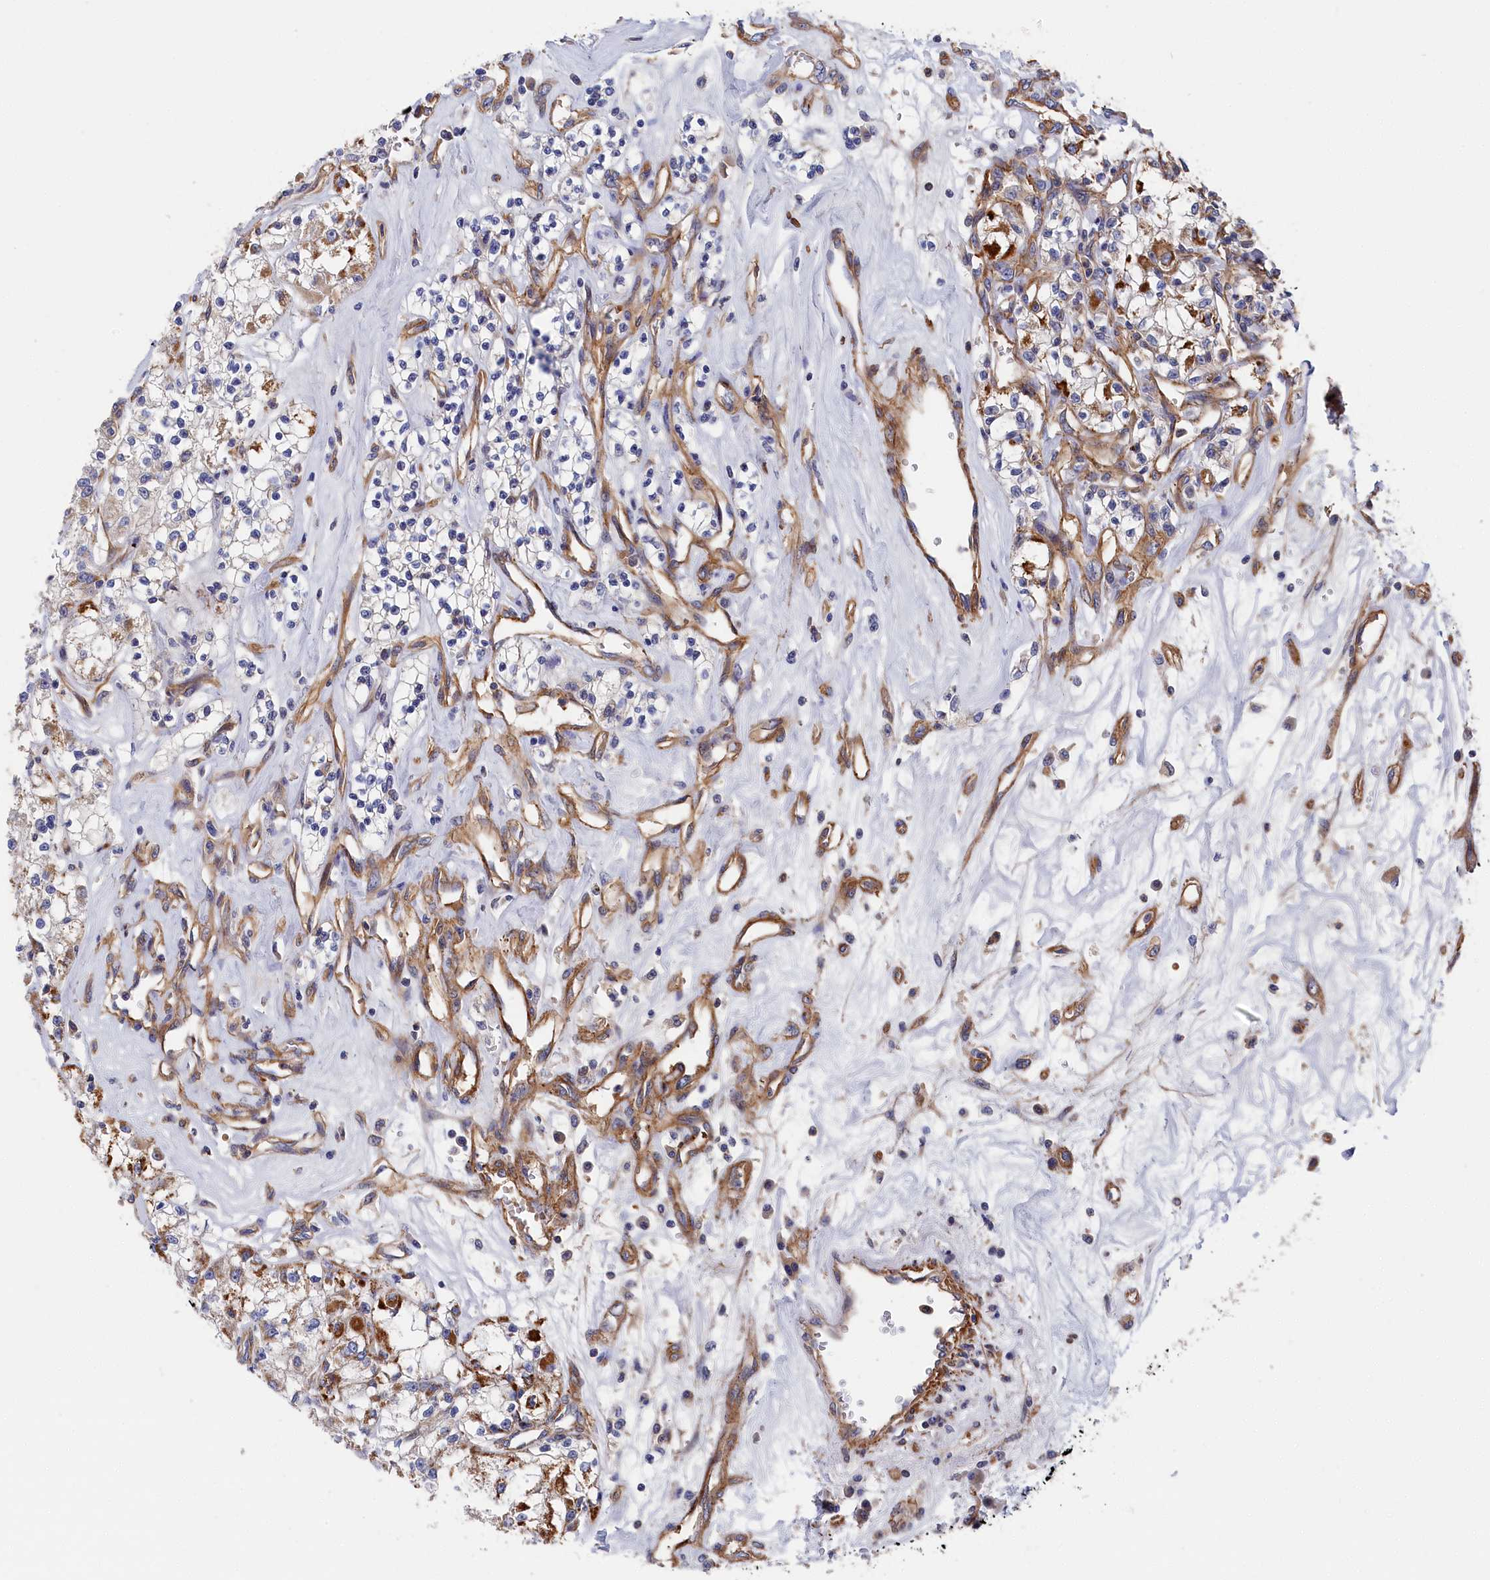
{"staining": {"intensity": "negative", "quantity": "none", "location": "none"}, "tissue": "renal cancer", "cell_type": "Tumor cells", "image_type": "cancer", "snomed": [{"axis": "morphology", "description": "Adenocarcinoma, NOS"}, {"axis": "topography", "description": "Kidney"}], "caption": "Tumor cells are negative for protein expression in human renal adenocarcinoma.", "gene": "LDHD", "patient": {"sex": "female", "age": 59}}